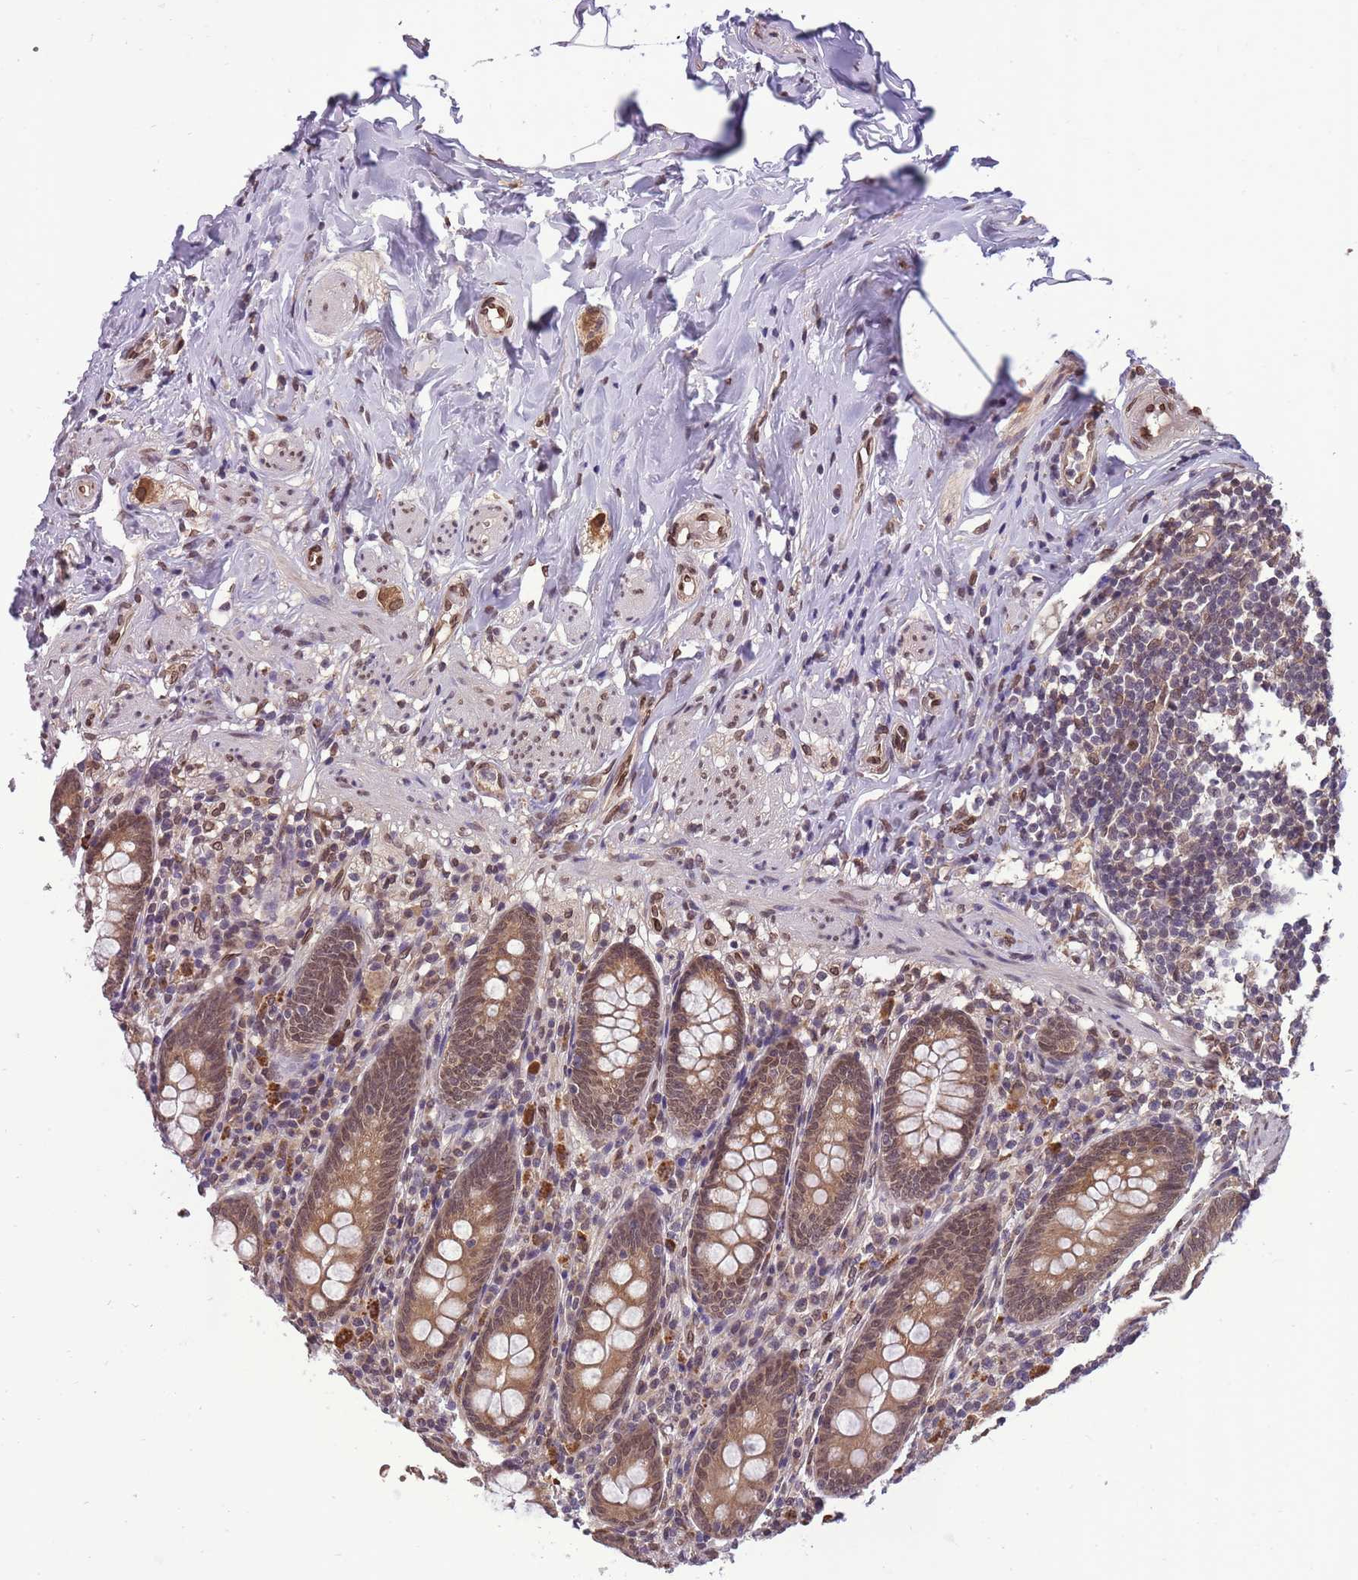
{"staining": {"intensity": "moderate", "quantity": ">75%", "location": "cytoplasmic/membranous,nuclear"}, "tissue": "appendix", "cell_type": "Glandular cells", "image_type": "normal", "snomed": [{"axis": "morphology", "description": "Normal tissue, NOS"}, {"axis": "topography", "description": "Appendix"}], "caption": "An immunohistochemistry photomicrograph of normal tissue is shown. Protein staining in brown highlights moderate cytoplasmic/membranous,nuclear positivity in appendix within glandular cells. The staining is performed using DAB brown chromogen to label protein expression. The nuclei are counter-stained blue using hematoxylin.", "gene": "CDIP1", "patient": {"sex": "male", "age": 55}}